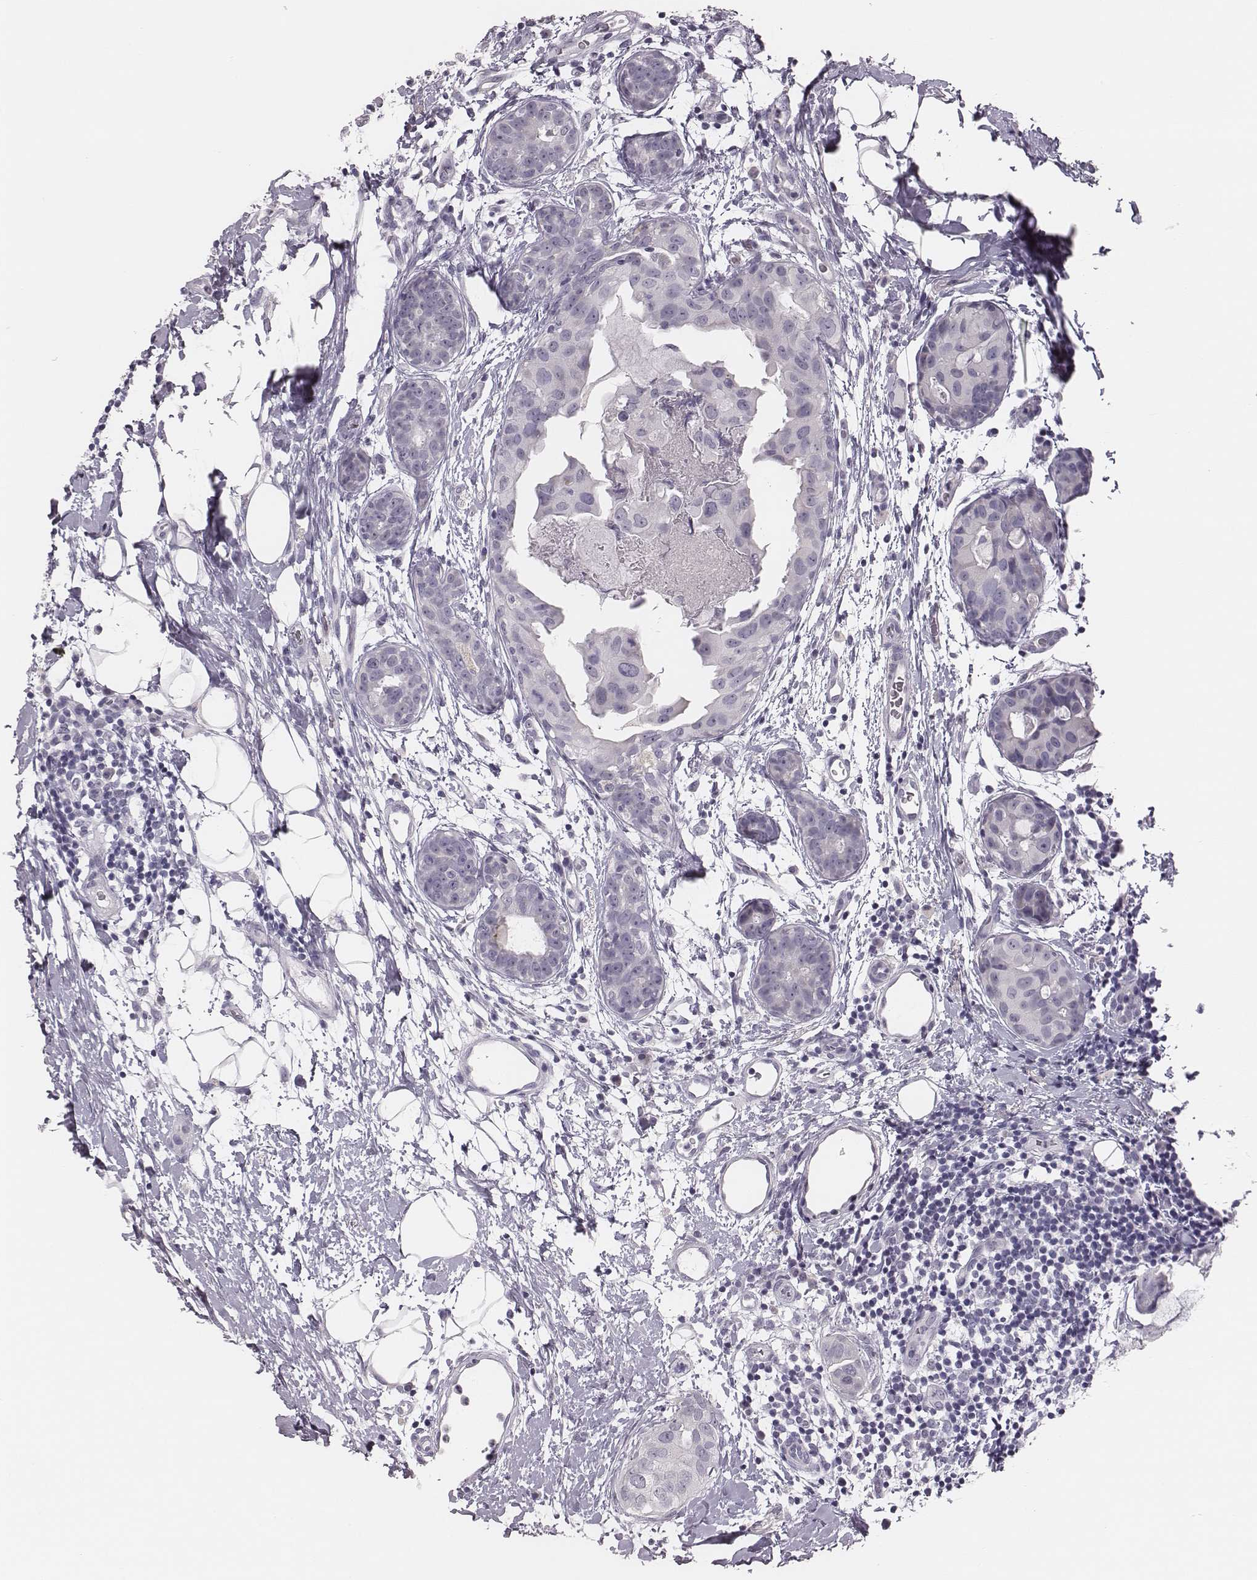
{"staining": {"intensity": "negative", "quantity": "none", "location": "none"}, "tissue": "breast cancer", "cell_type": "Tumor cells", "image_type": "cancer", "snomed": [{"axis": "morphology", "description": "Normal tissue, NOS"}, {"axis": "morphology", "description": "Duct carcinoma"}, {"axis": "topography", "description": "Breast"}], "caption": "There is no significant expression in tumor cells of breast infiltrating ductal carcinoma.", "gene": "ADGRF4", "patient": {"sex": "female", "age": 40}}